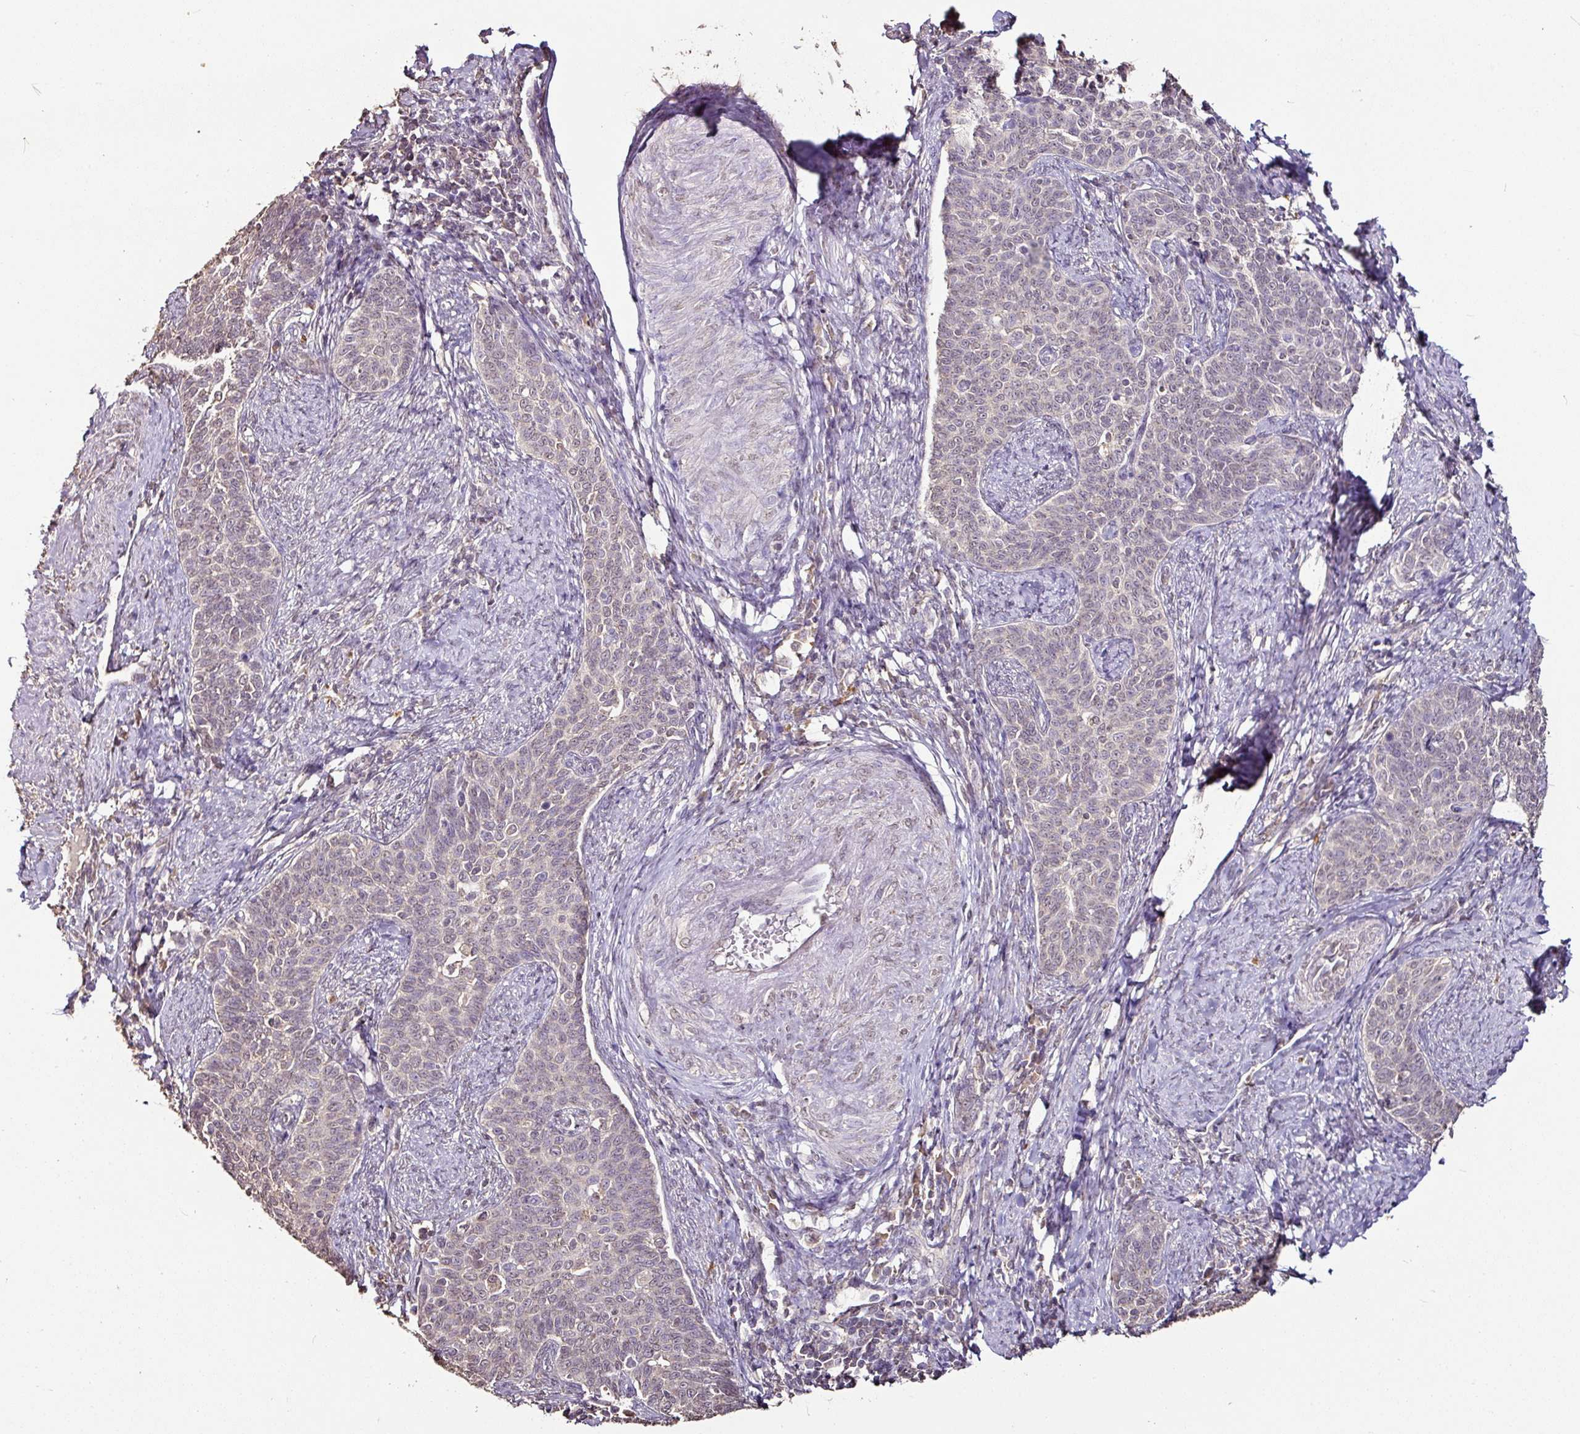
{"staining": {"intensity": "weak", "quantity": "<25%", "location": "nuclear"}, "tissue": "cervical cancer", "cell_type": "Tumor cells", "image_type": "cancer", "snomed": [{"axis": "morphology", "description": "Squamous cell carcinoma, NOS"}, {"axis": "topography", "description": "Cervix"}], "caption": "Cervical cancer stained for a protein using immunohistochemistry reveals no expression tumor cells.", "gene": "RPL38", "patient": {"sex": "female", "age": 39}}